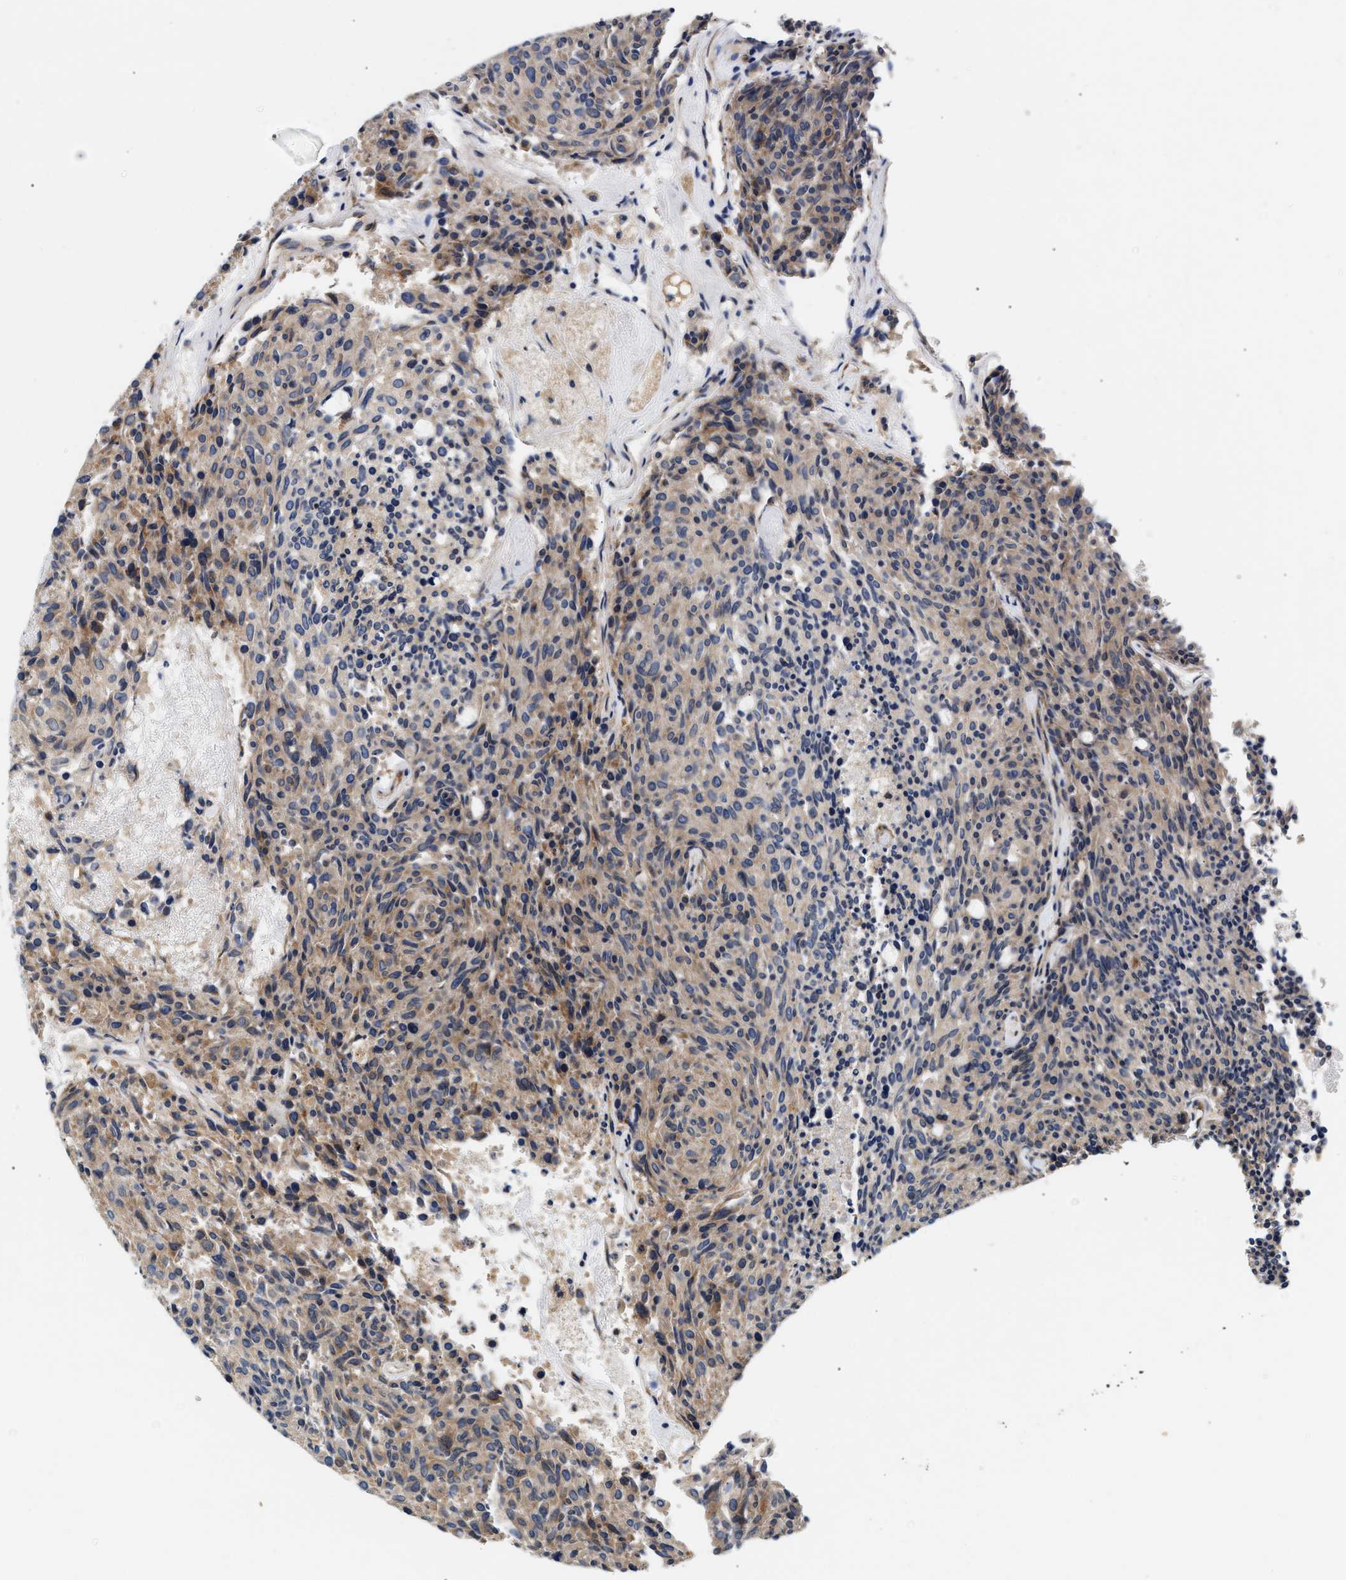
{"staining": {"intensity": "weak", "quantity": ">75%", "location": "cytoplasmic/membranous"}, "tissue": "carcinoid", "cell_type": "Tumor cells", "image_type": "cancer", "snomed": [{"axis": "morphology", "description": "Carcinoid, malignant, NOS"}, {"axis": "topography", "description": "Pancreas"}], "caption": "Protein staining of carcinoid tissue displays weak cytoplasmic/membranous expression in approximately >75% of tumor cells.", "gene": "IFT74", "patient": {"sex": "female", "age": 54}}